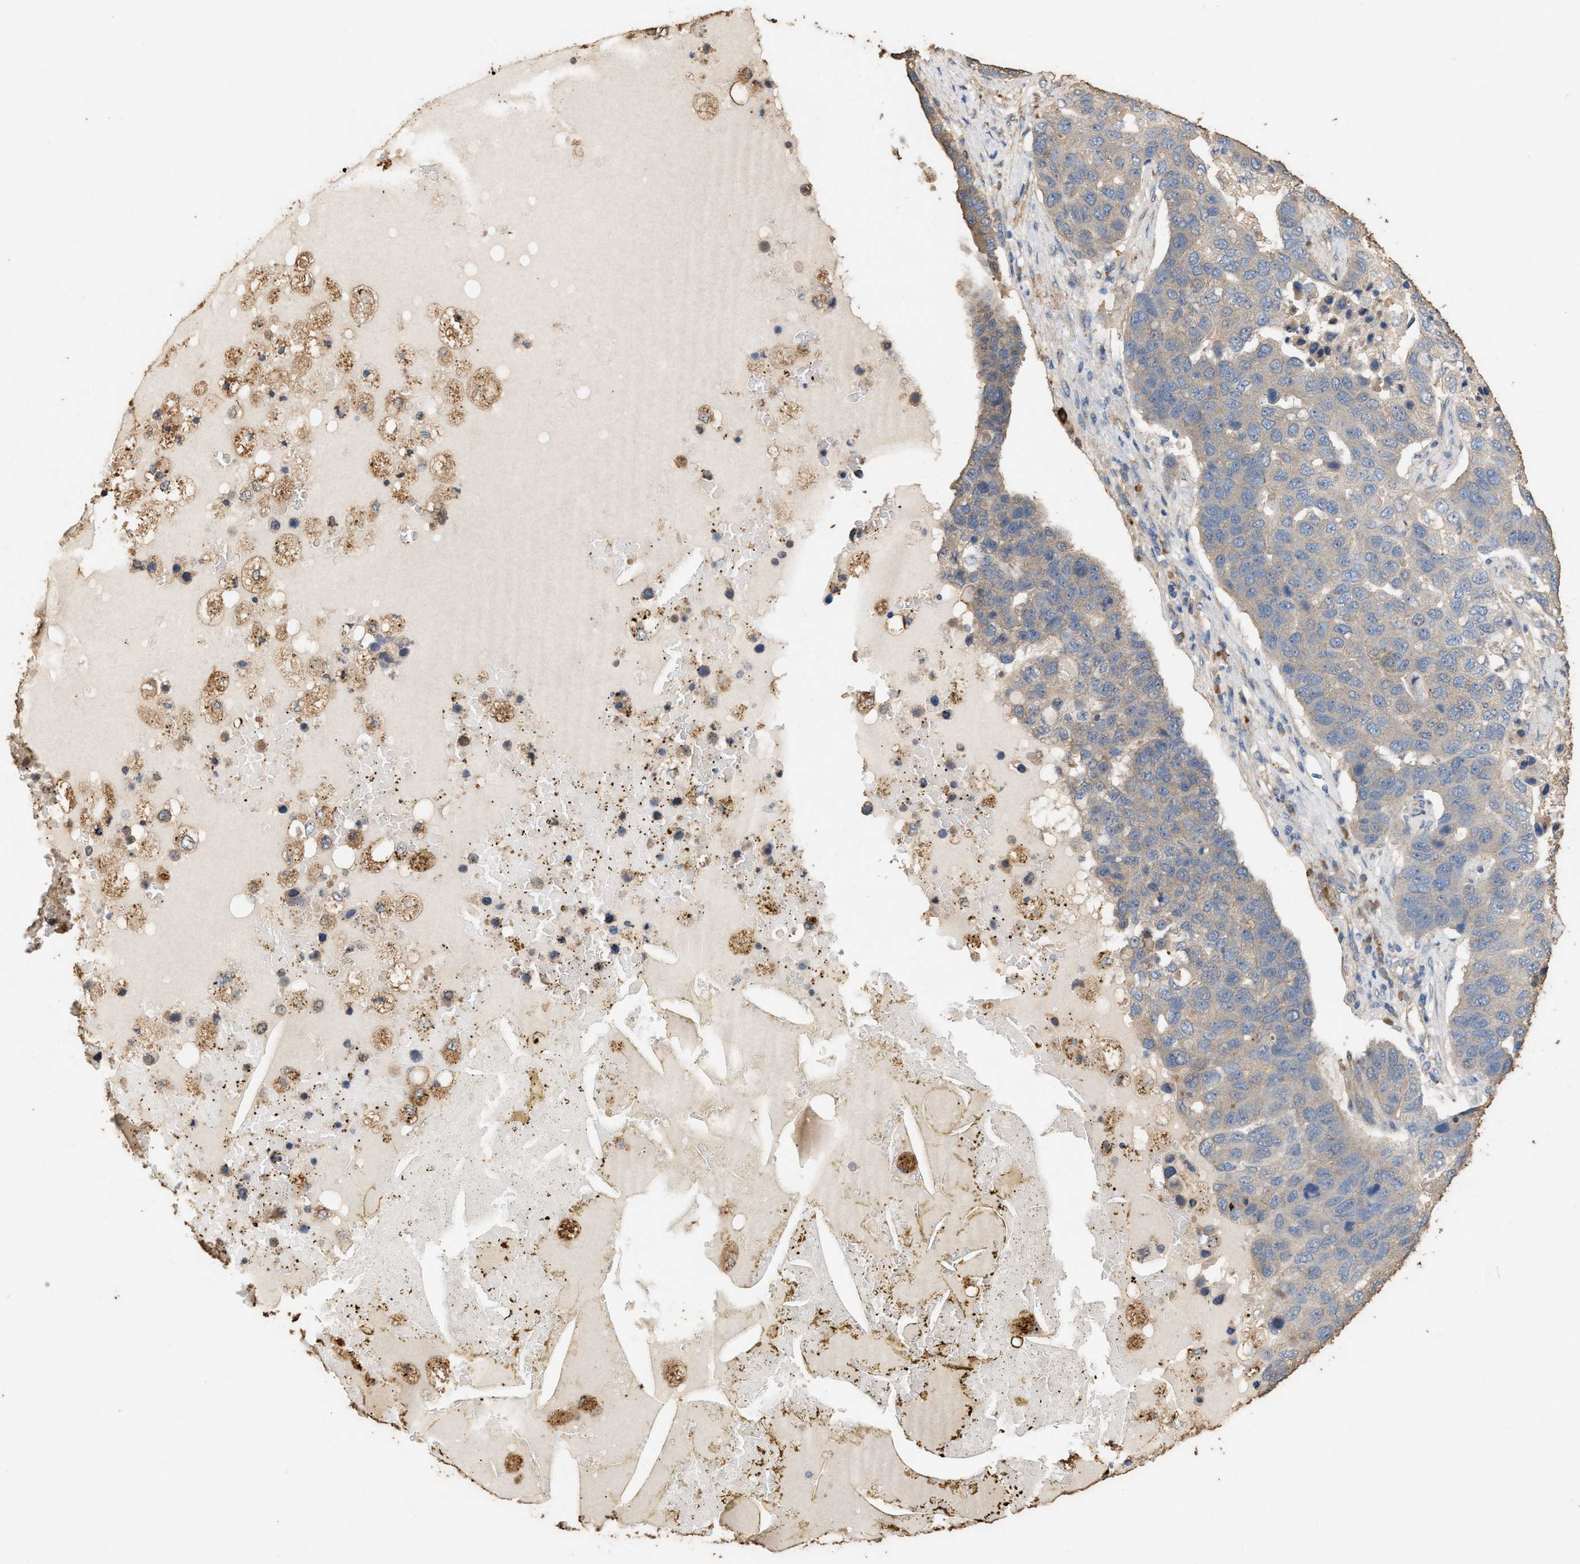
{"staining": {"intensity": "weak", "quantity": "<25%", "location": "cytoplasmic/membranous"}, "tissue": "pancreatic cancer", "cell_type": "Tumor cells", "image_type": "cancer", "snomed": [{"axis": "morphology", "description": "Adenocarcinoma, NOS"}, {"axis": "topography", "description": "Pancreas"}], "caption": "This is an immunohistochemistry (IHC) image of human pancreatic adenocarcinoma. There is no expression in tumor cells.", "gene": "DCAF7", "patient": {"sex": "female", "age": 61}}